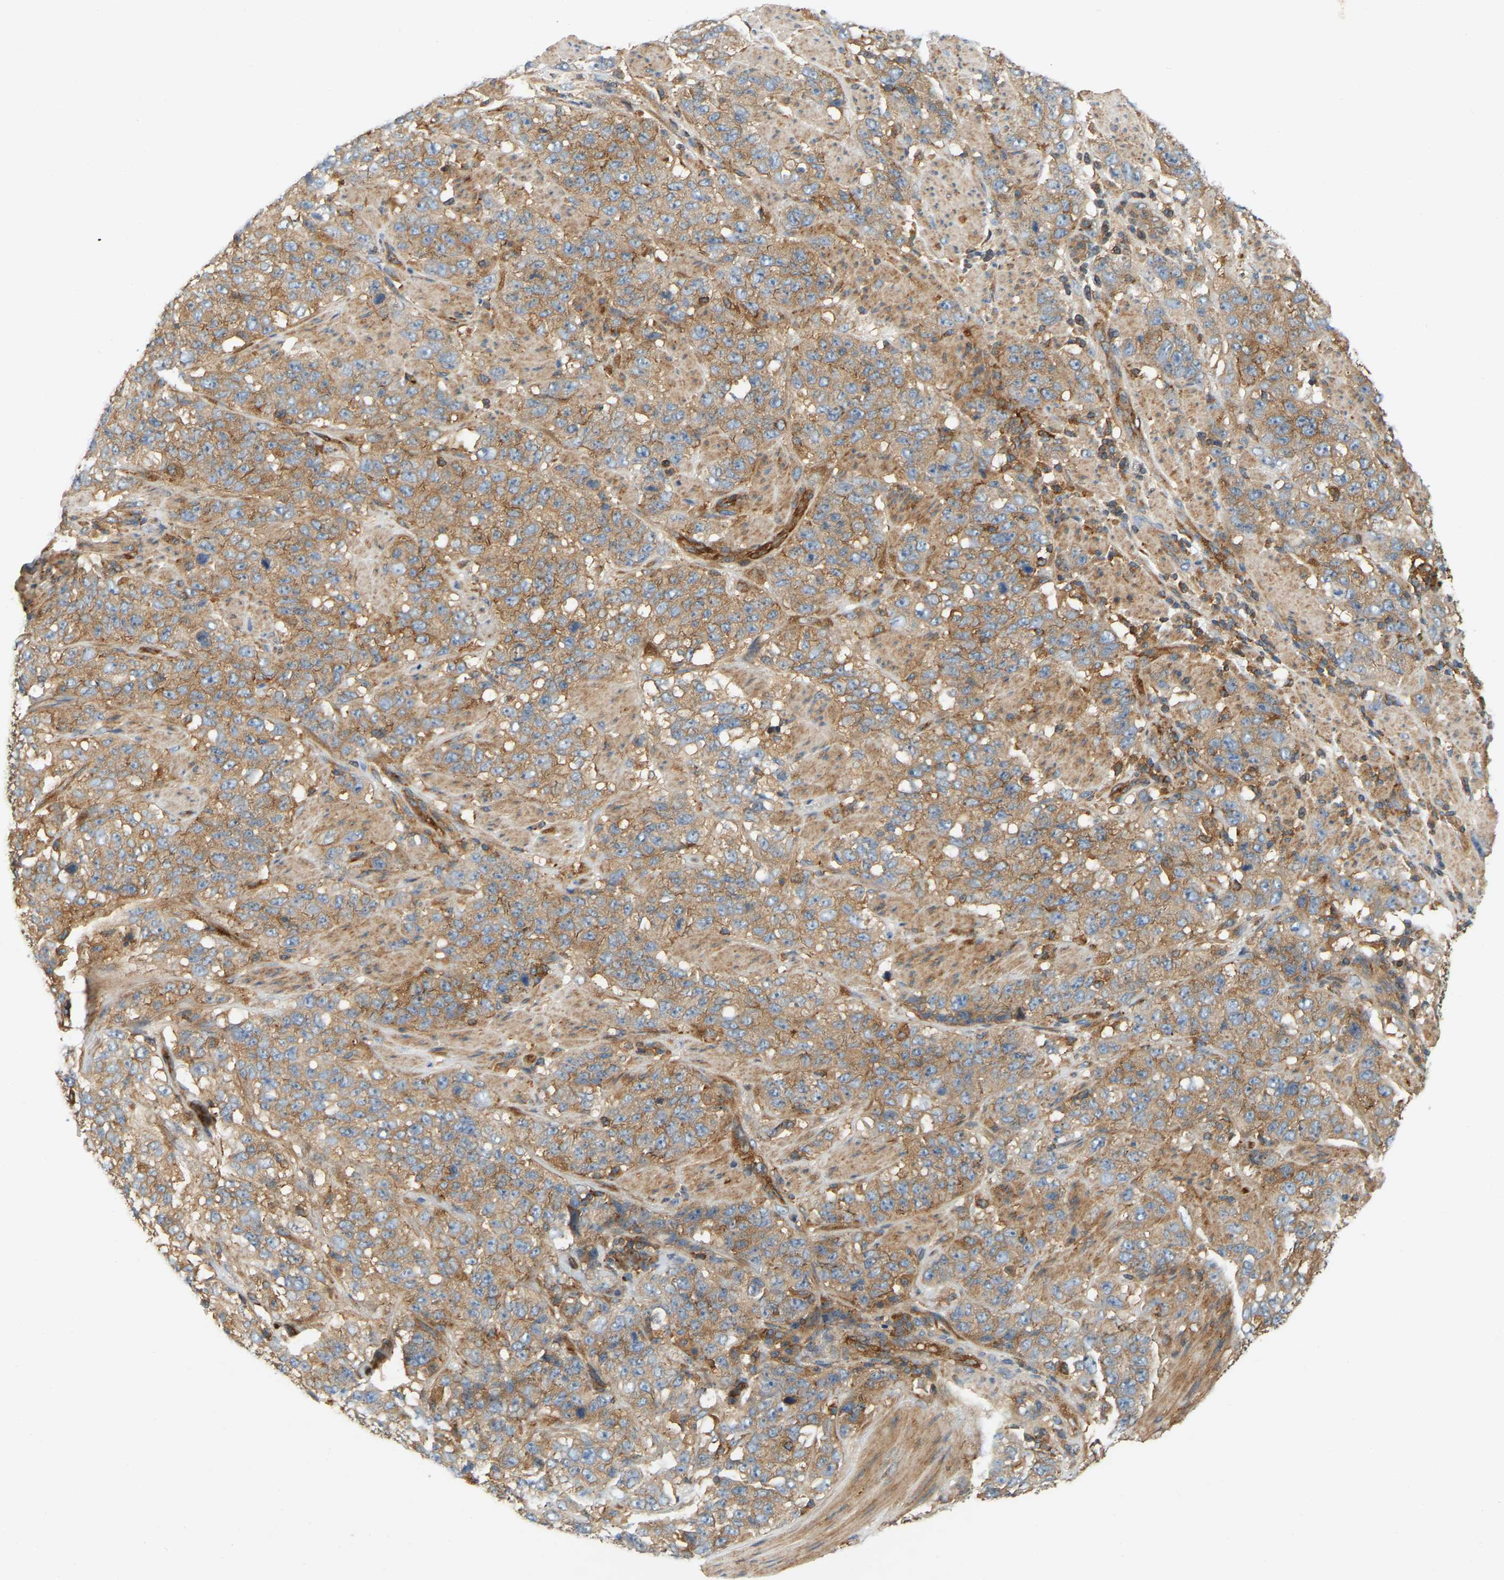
{"staining": {"intensity": "moderate", "quantity": ">75%", "location": "cytoplasmic/membranous"}, "tissue": "stomach cancer", "cell_type": "Tumor cells", "image_type": "cancer", "snomed": [{"axis": "morphology", "description": "Adenocarcinoma, NOS"}, {"axis": "topography", "description": "Stomach"}], "caption": "This photomicrograph exhibits stomach cancer (adenocarcinoma) stained with immunohistochemistry to label a protein in brown. The cytoplasmic/membranous of tumor cells show moderate positivity for the protein. Nuclei are counter-stained blue.", "gene": "AKAP13", "patient": {"sex": "male", "age": 48}}